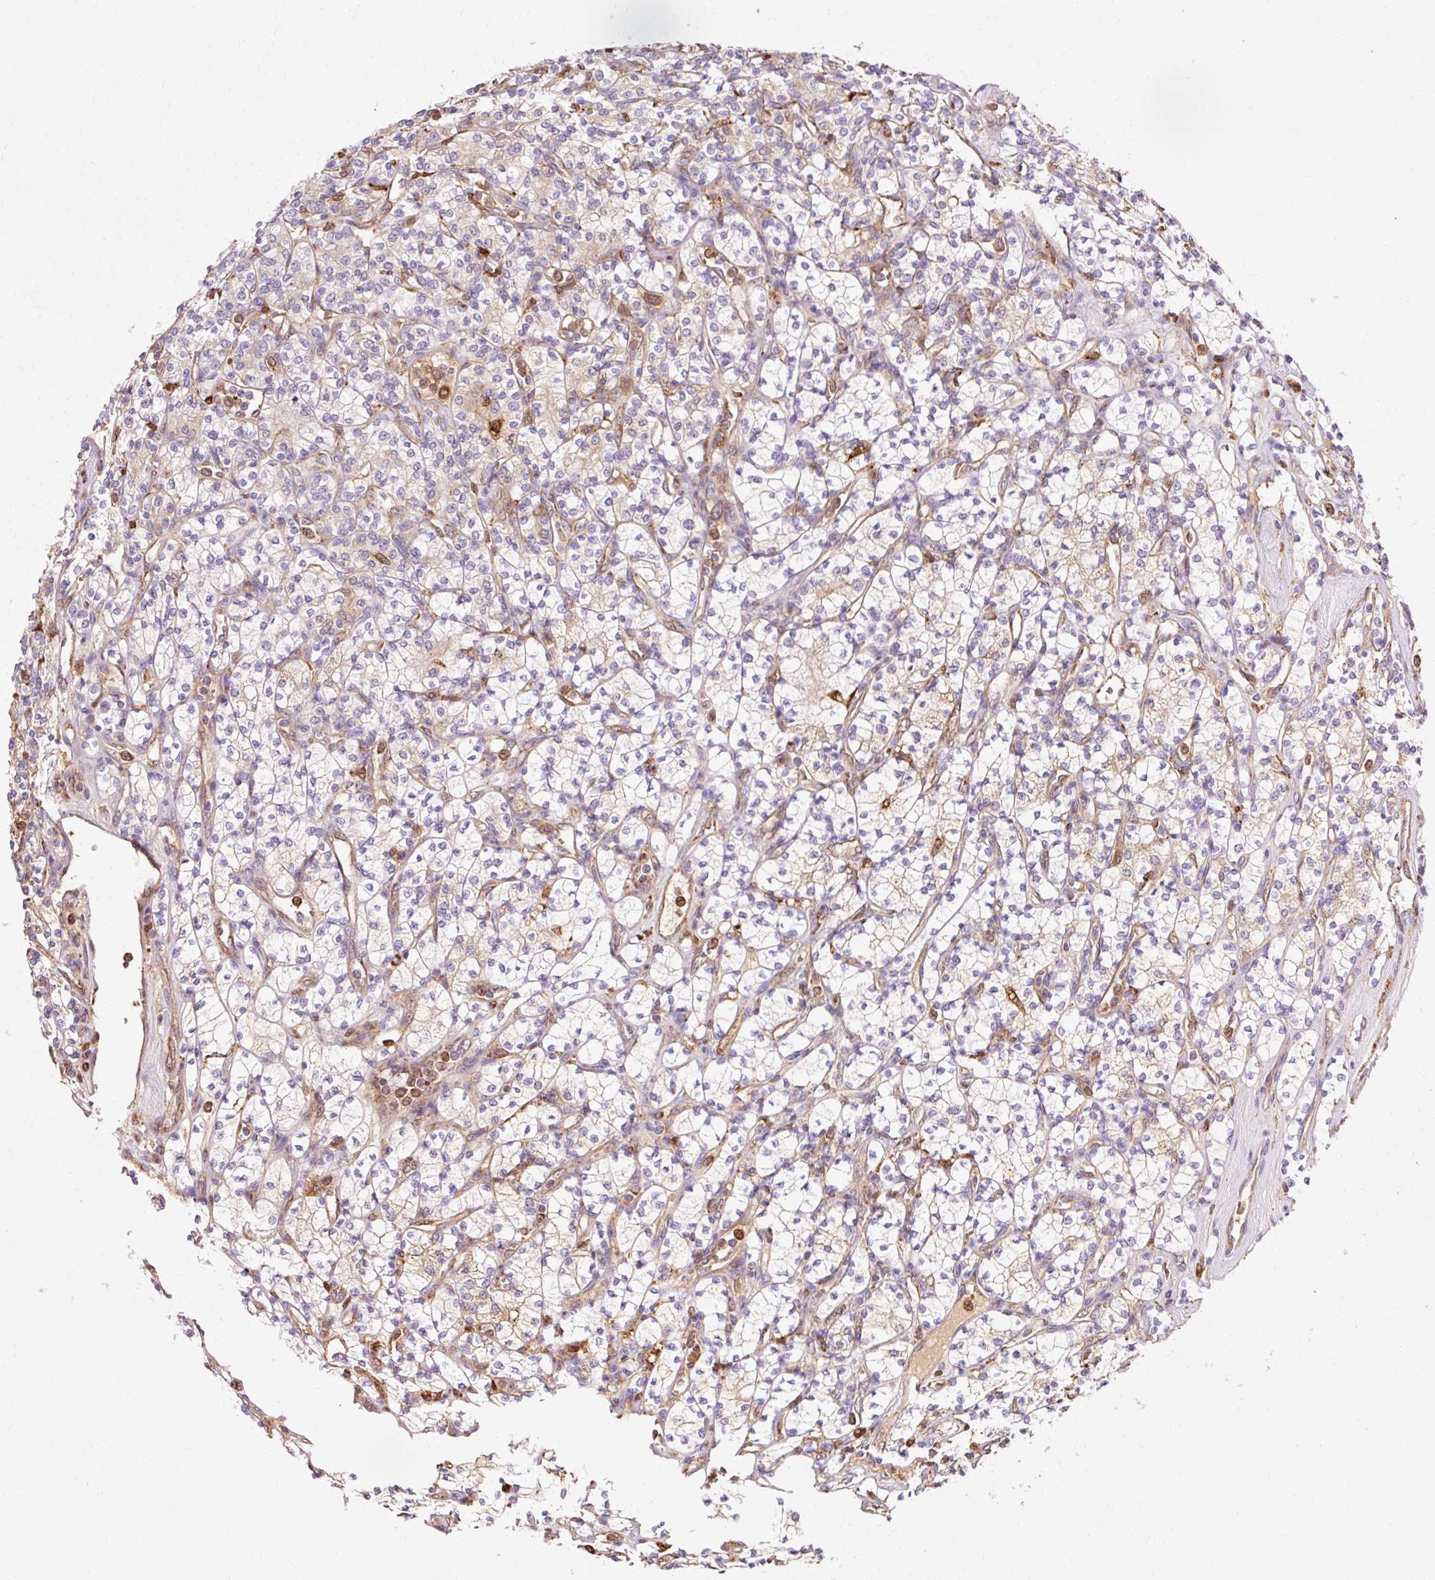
{"staining": {"intensity": "negative", "quantity": "none", "location": "none"}, "tissue": "renal cancer", "cell_type": "Tumor cells", "image_type": "cancer", "snomed": [{"axis": "morphology", "description": "Adenocarcinoma, NOS"}, {"axis": "topography", "description": "Kidney"}], "caption": "Immunohistochemical staining of human renal adenocarcinoma reveals no significant positivity in tumor cells.", "gene": "GPX1", "patient": {"sex": "male", "age": 77}}